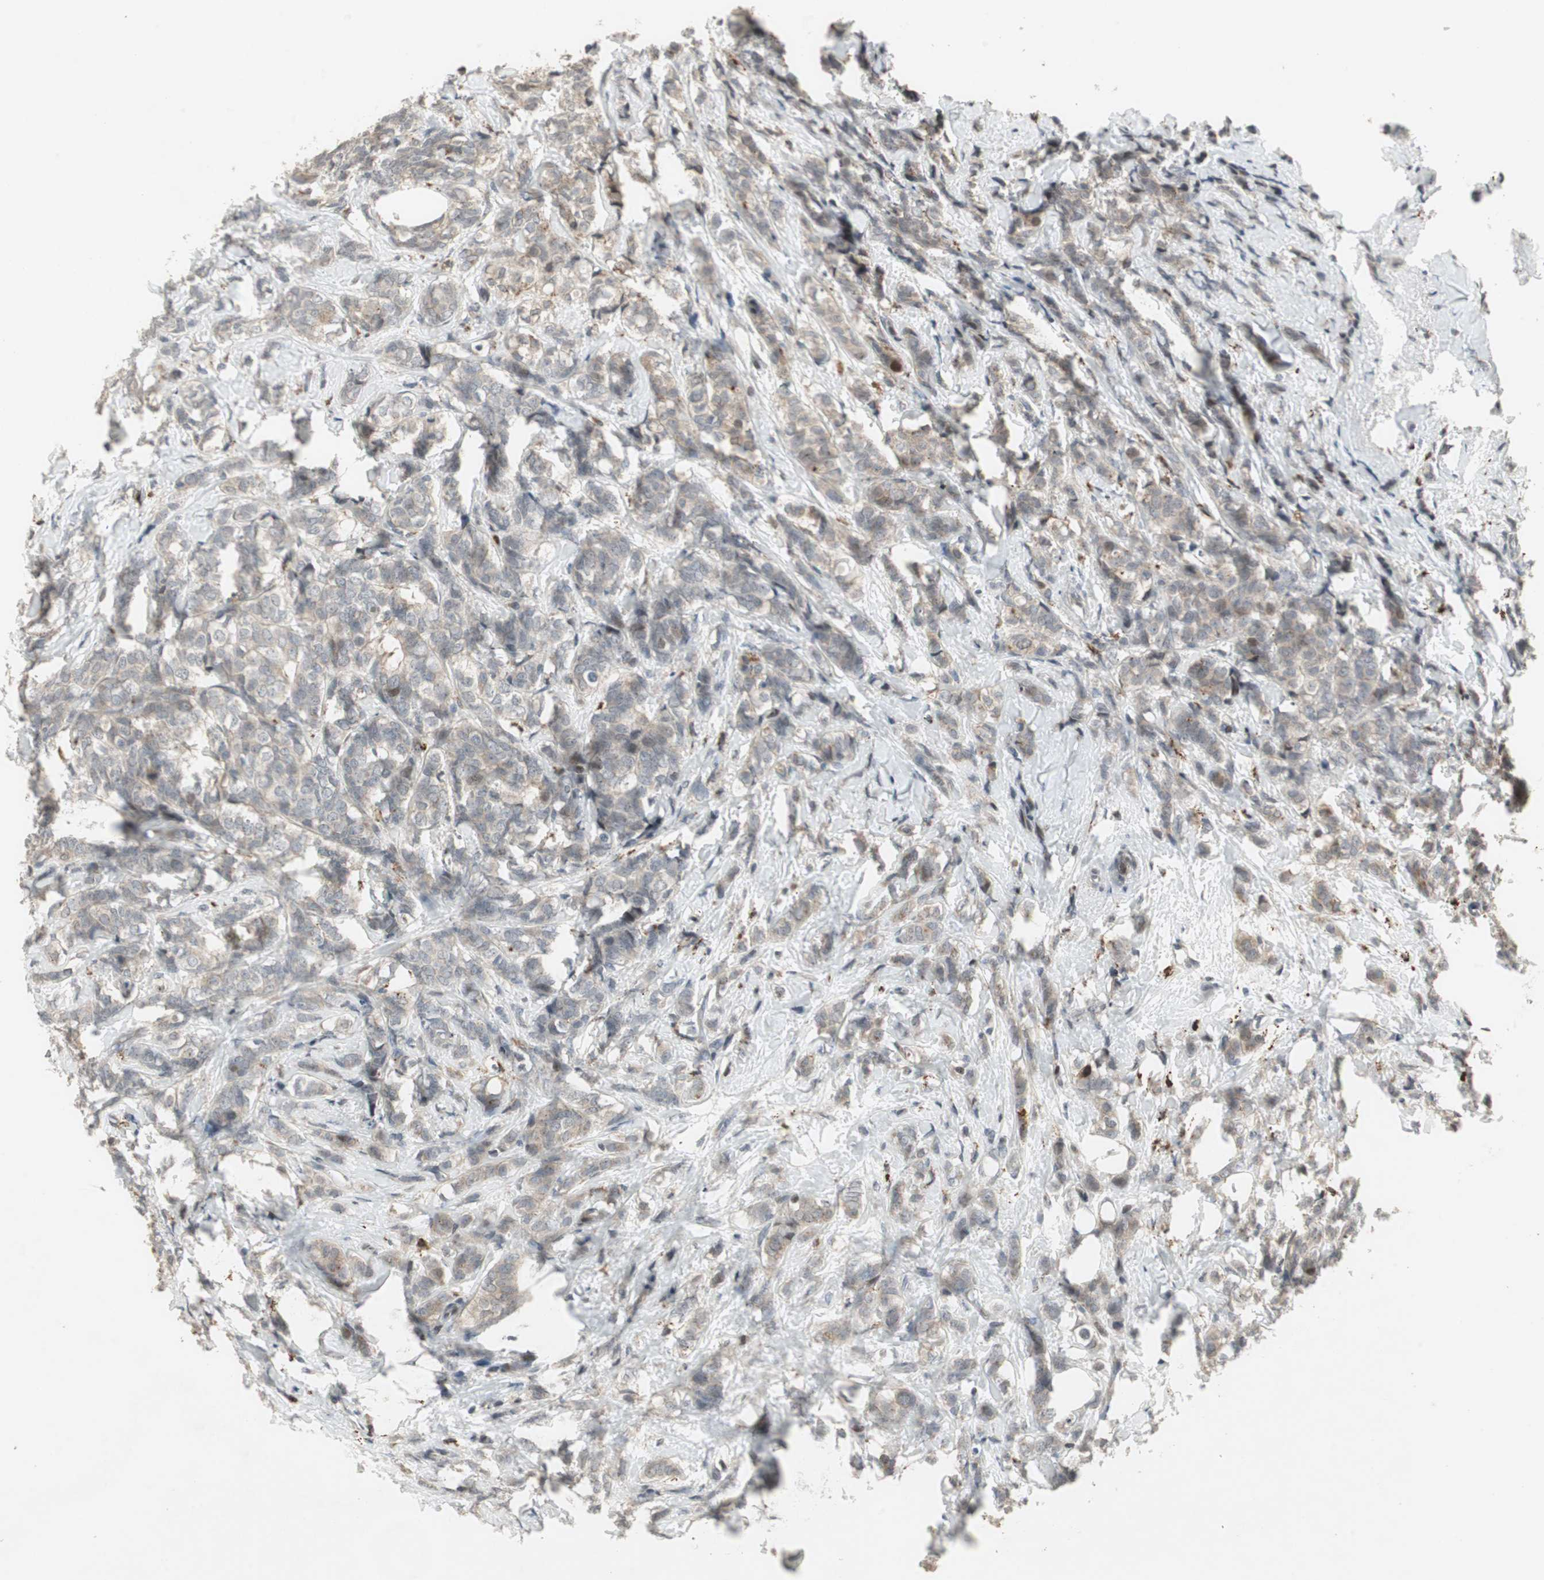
{"staining": {"intensity": "weak", "quantity": "25%-75%", "location": "cytoplasmic/membranous"}, "tissue": "breast cancer", "cell_type": "Tumor cells", "image_type": "cancer", "snomed": [{"axis": "morphology", "description": "Lobular carcinoma"}, {"axis": "topography", "description": "Breast"}], "caption": "About 25%-75% of tumor cells in human breast cancer (lobular carcinoma) exhibit weak cytoplasmic/membranous protein expression as visualized by brown immunohistochemical staining.", "gene": "SNX4", "patient": {"sex": "female", "age": 60}}